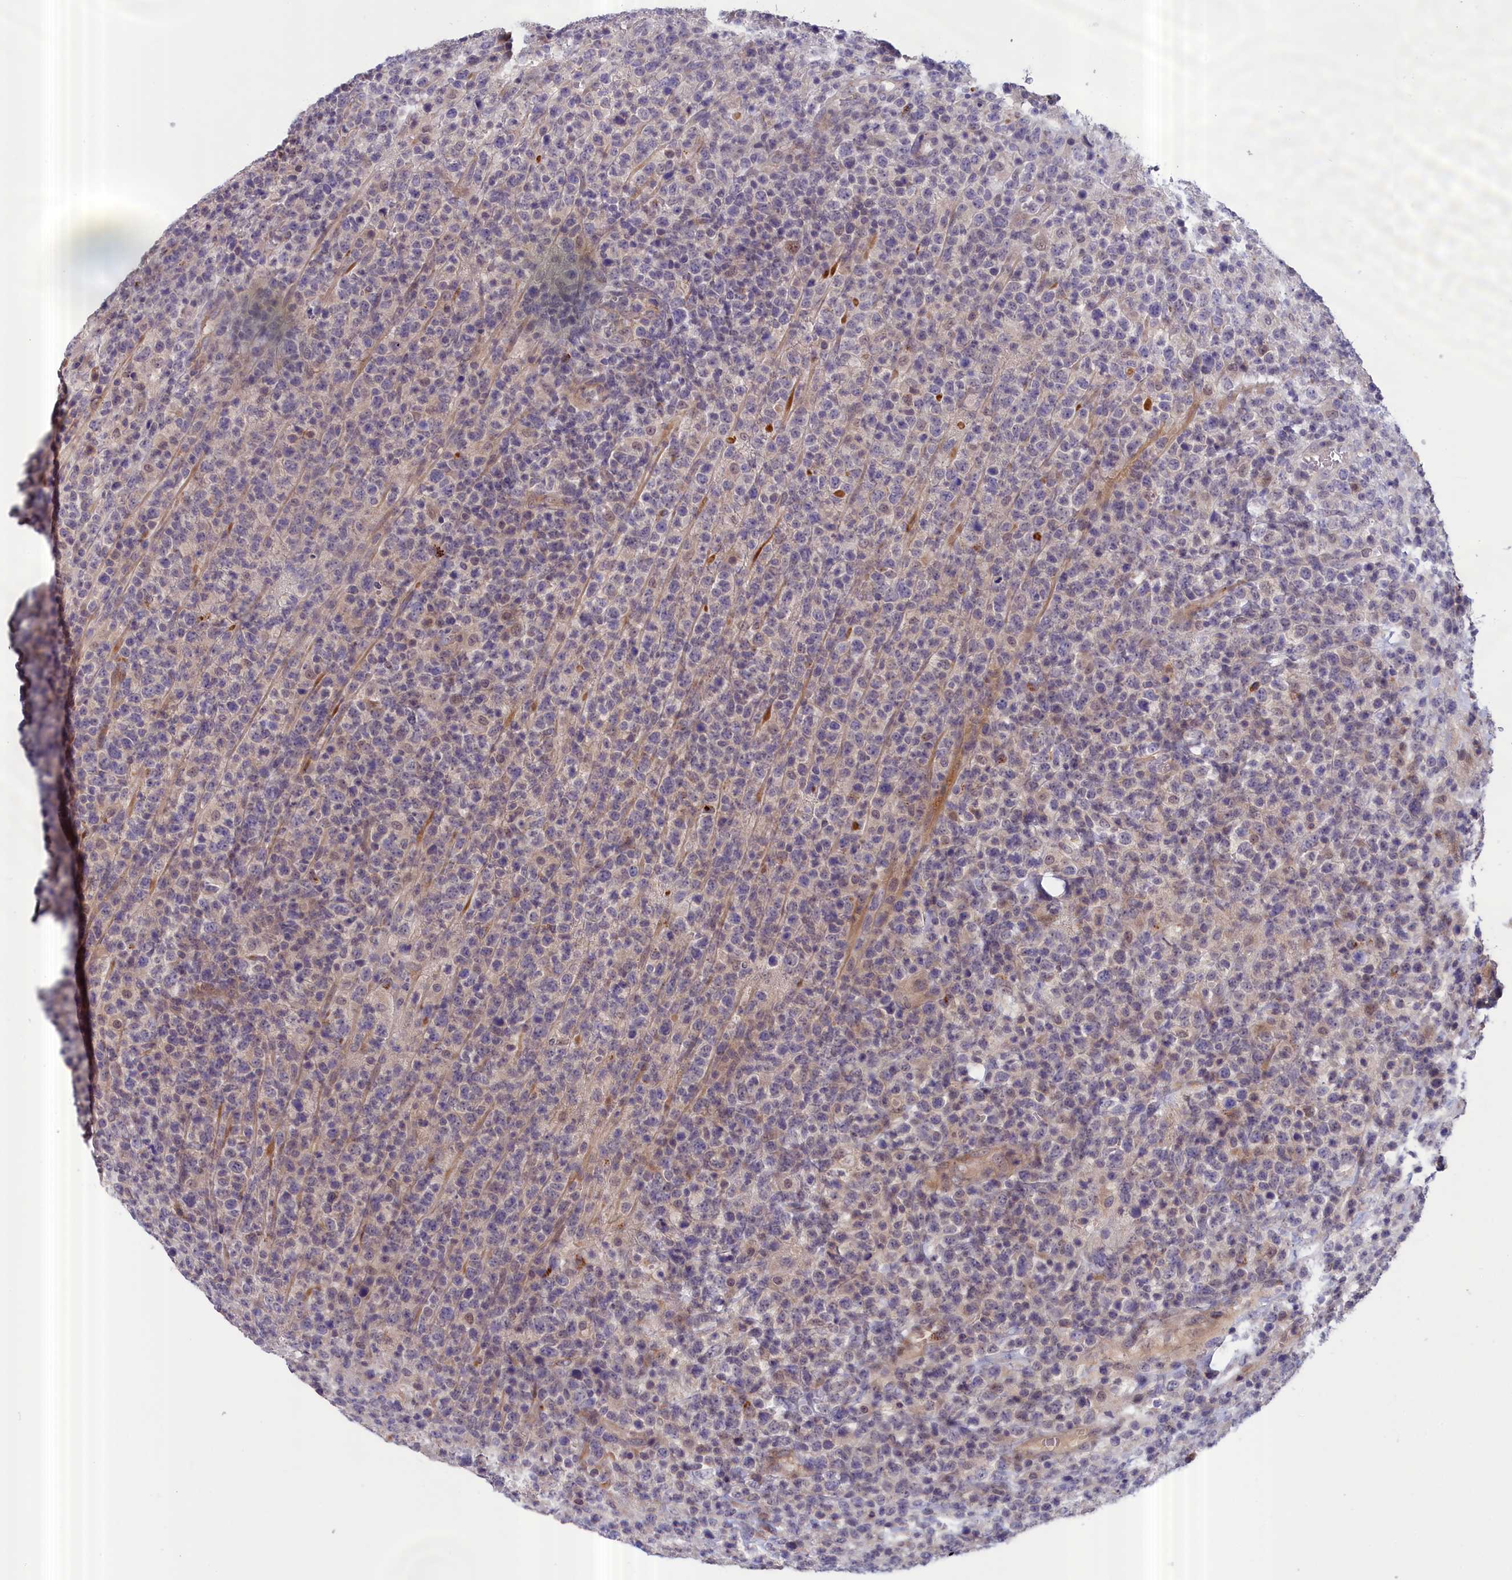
{"staining": {"intensity": "negative", "quantity": "none", "location": "none"}, "tissue": "lymphoma", "cell_type": "Tumor cells", "image_type": "cancer", "snomed": [{"axis": "morphology", "description": "Malignant lymphoma, non-Hodgkin's type, High grade"}, {"axis": "topography", "description": "Colon"}], "caption": "Immunohistochemistry (IHC) of human lymphoma displays no expression in tumor cells. (IHC, brightfield microscopy, high magnification).", "gene": "IGFALS", "patient": {"sex": "female", "age": 53}}